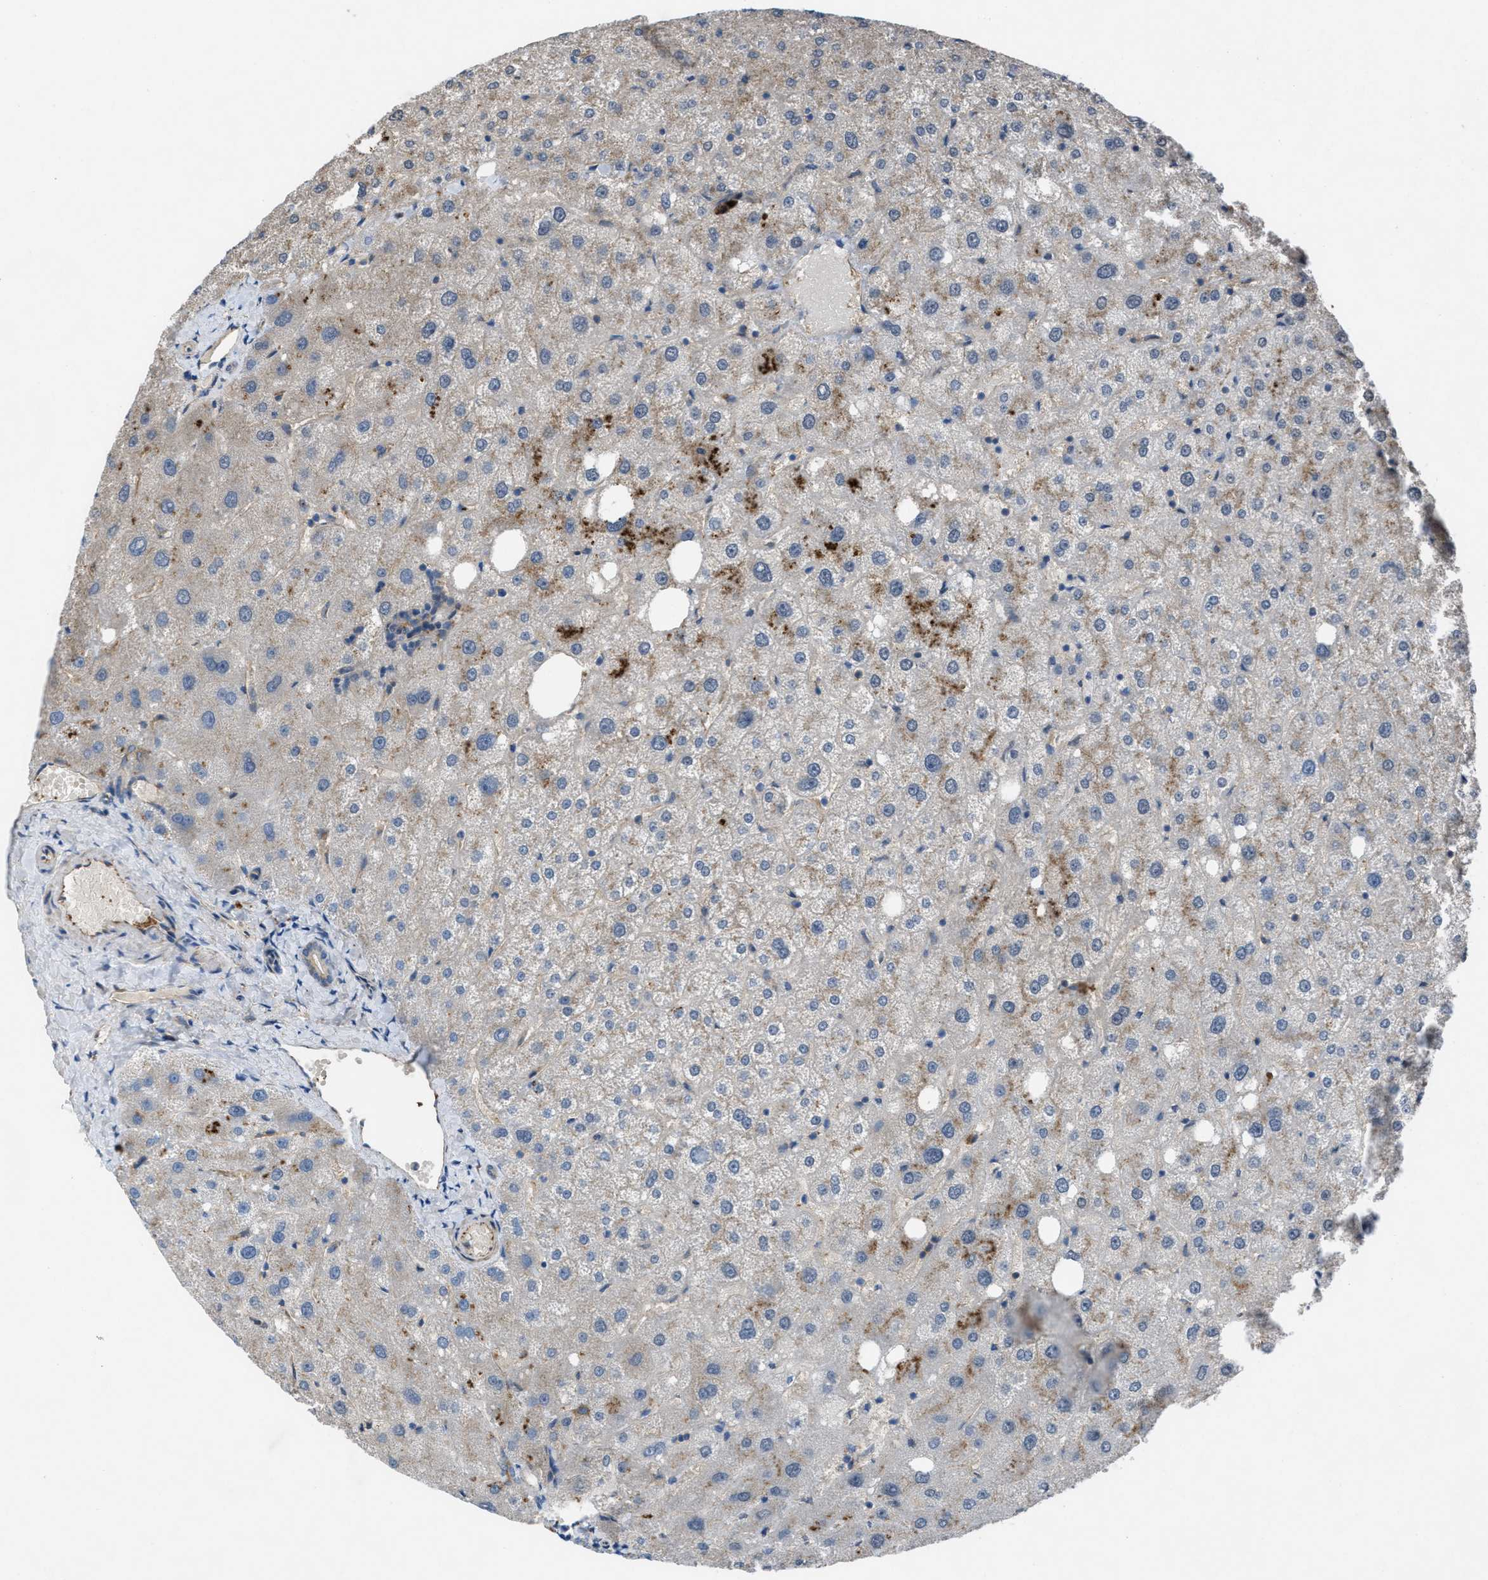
{"staining": {"intensity": "weak", "quantity": "25%-75%", "location": "cytoplasmic/membranous"}, "tissue": "liver", "cell_type": "Cholangiocytes", "image_type": "normal", "snomed": [{"axis": "morphology", "description": "Normal tissue, NOS"}, {"axis": "topography", "description": "Liver"}], "caption": "This is a micrograph of IHC staining of normal liver, which shows weak staining in the cytoplasmic/membranous of cholangiocytes.", "gene": "SLC6A9", "patient": {"sex": "male", "age": 73}}